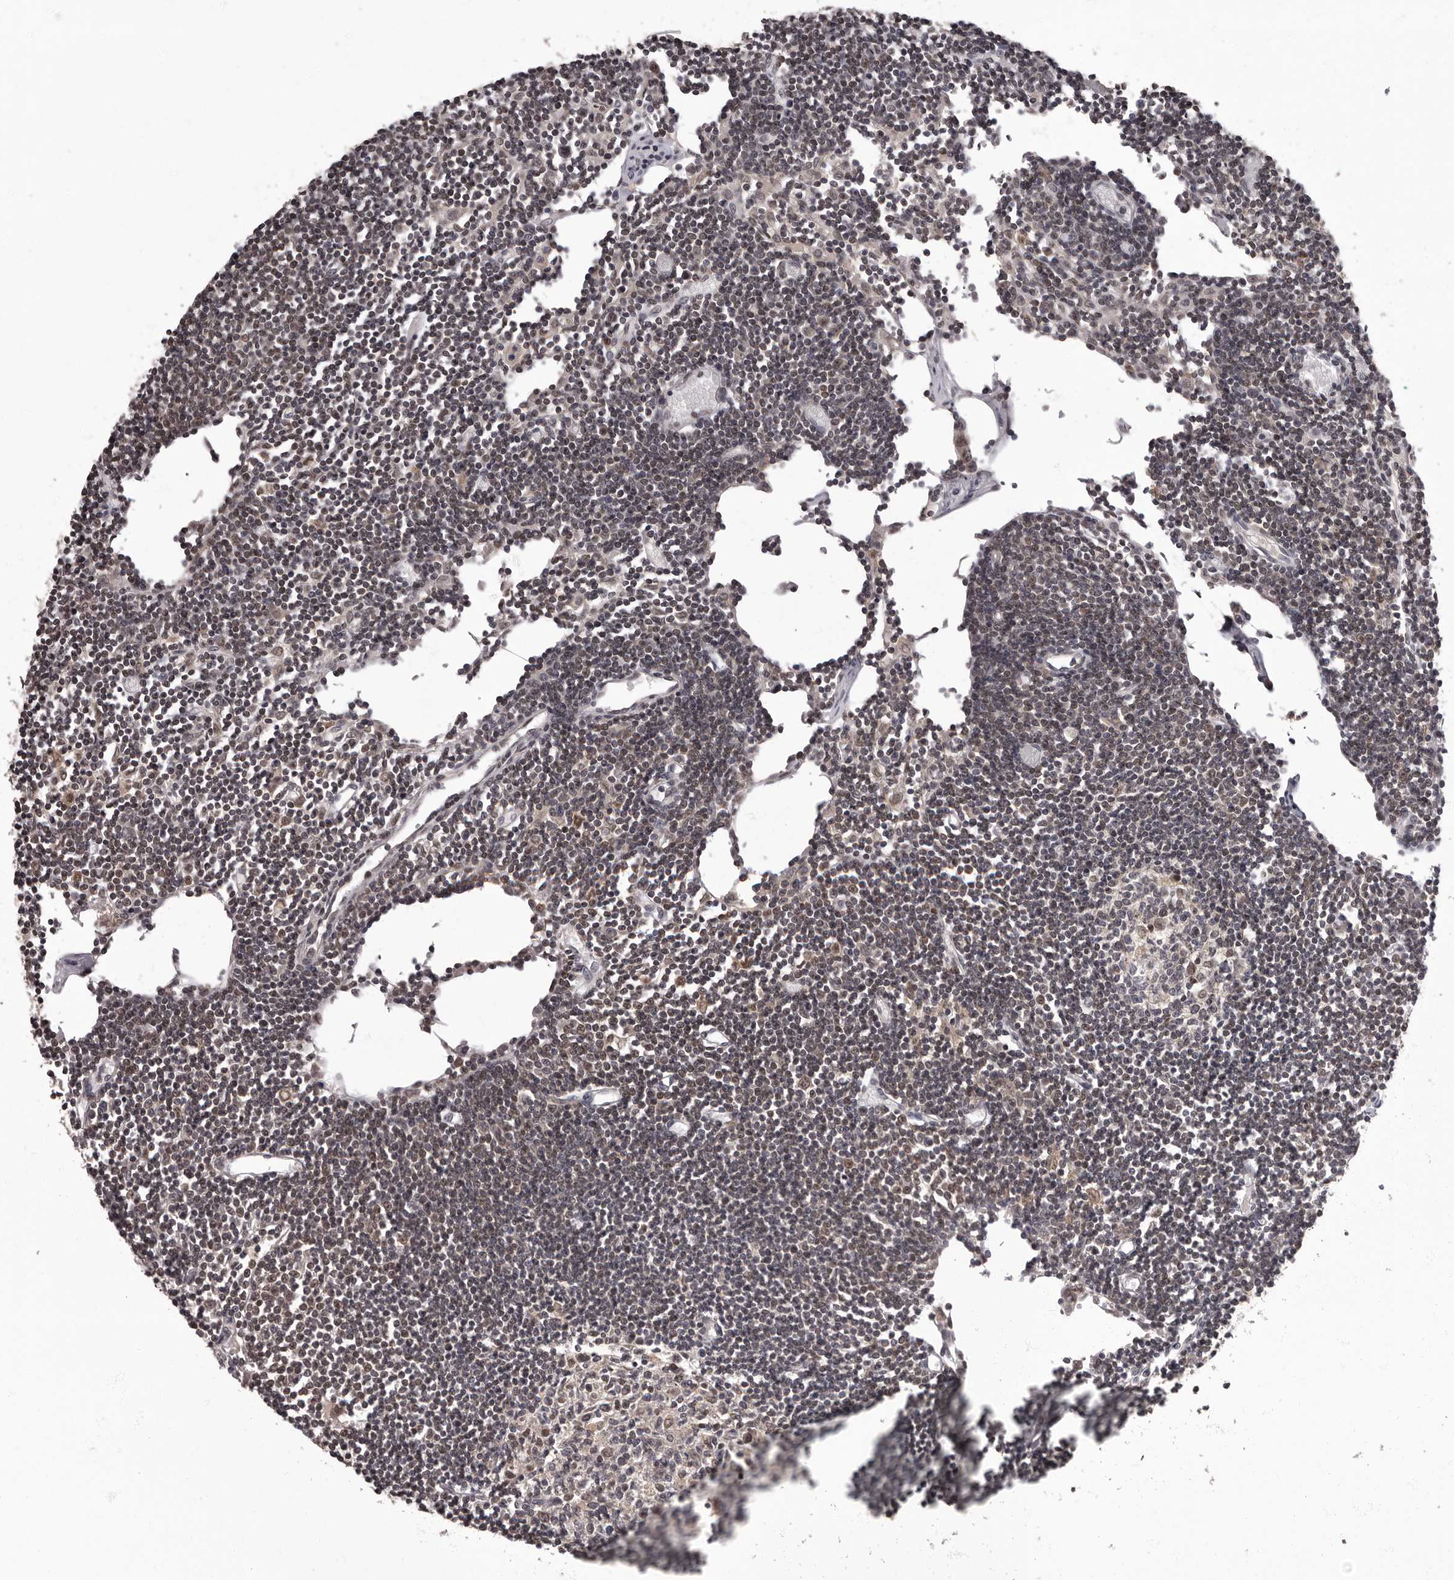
{"staining": {"intensity": "weak", "quantity": "25%-75%", "location": "nuclear"}, "tissue": "lymph node", "cell_type": "Germinal center cells", "image_type": "normal", "snomed": [{"axis": "morphology", "description": "Normal tissue, NOS"}, {"axis": "topography", "description": "Lymph node"}], "caption": "Weak nuclear positivity is present in about 25%-75% of germinal center cells in normal lymph node.", "gene": "C1orf50", "patient": {"sex": "female", "age": 11}}